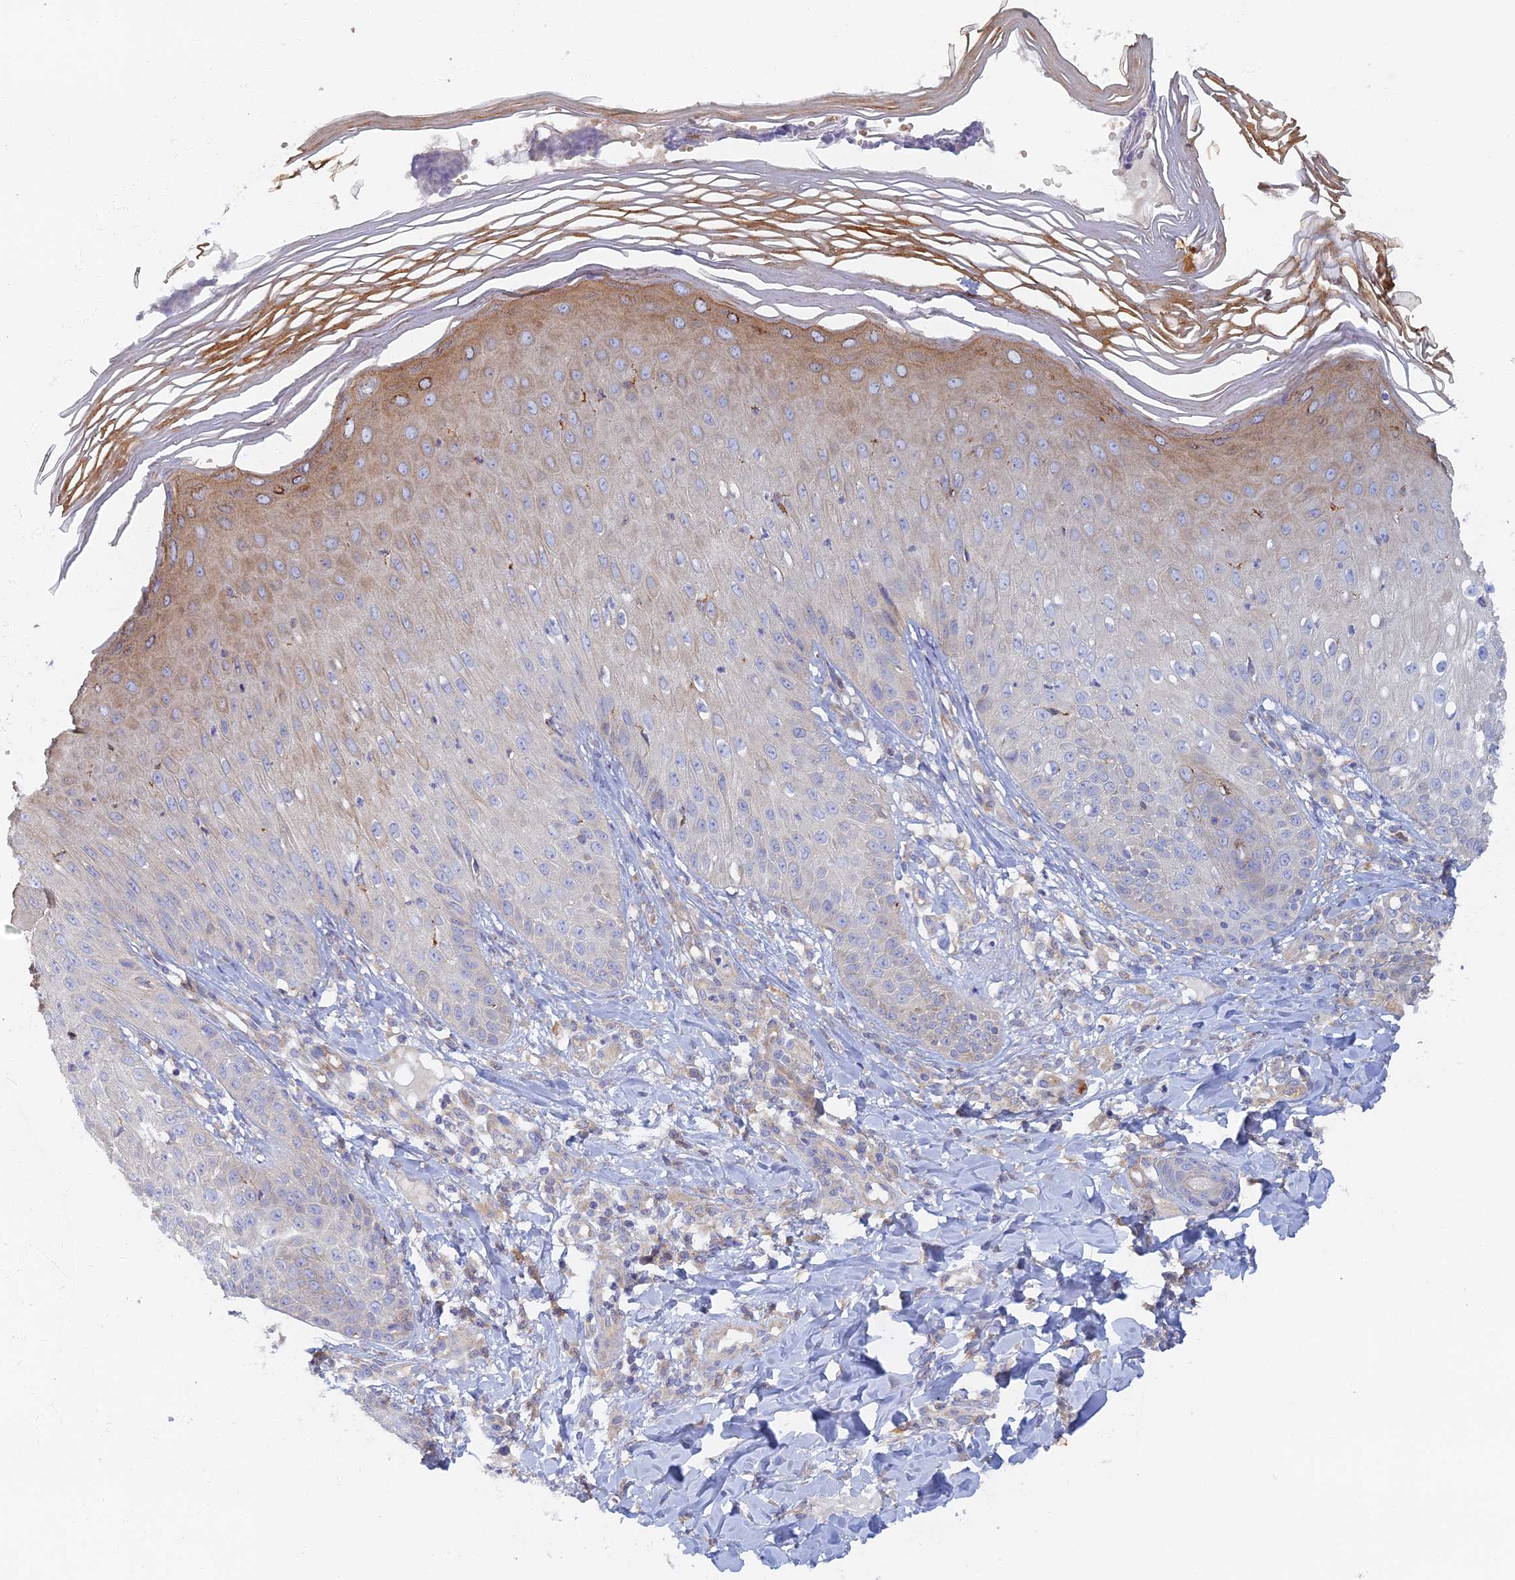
{"staining": {"intensity": "moderate", "quantity": "<25%", "location": "cytoplasmic/membranous"}, "tissue": "skin", "cell_type": "Epidermal cells", "image_type": "normal", "snomed": [{"axis": "morphology", "description": "Normal tissue, NOS"}, {"axis": "morphology", "description": "Inflammation, NOS"}, {"axis": "topography", "description": "Soft tissue"}, {"axis": "topography", "description": "Anal"}], "caption": "About <25% of epidermal cells in benign human skin exhibit moderate cytoplasmic/membranous protein staining as visualized by brown immunohistochemical staining.", "gene": "TMEM44", "patient": {"sex": "female", "age": 15}}